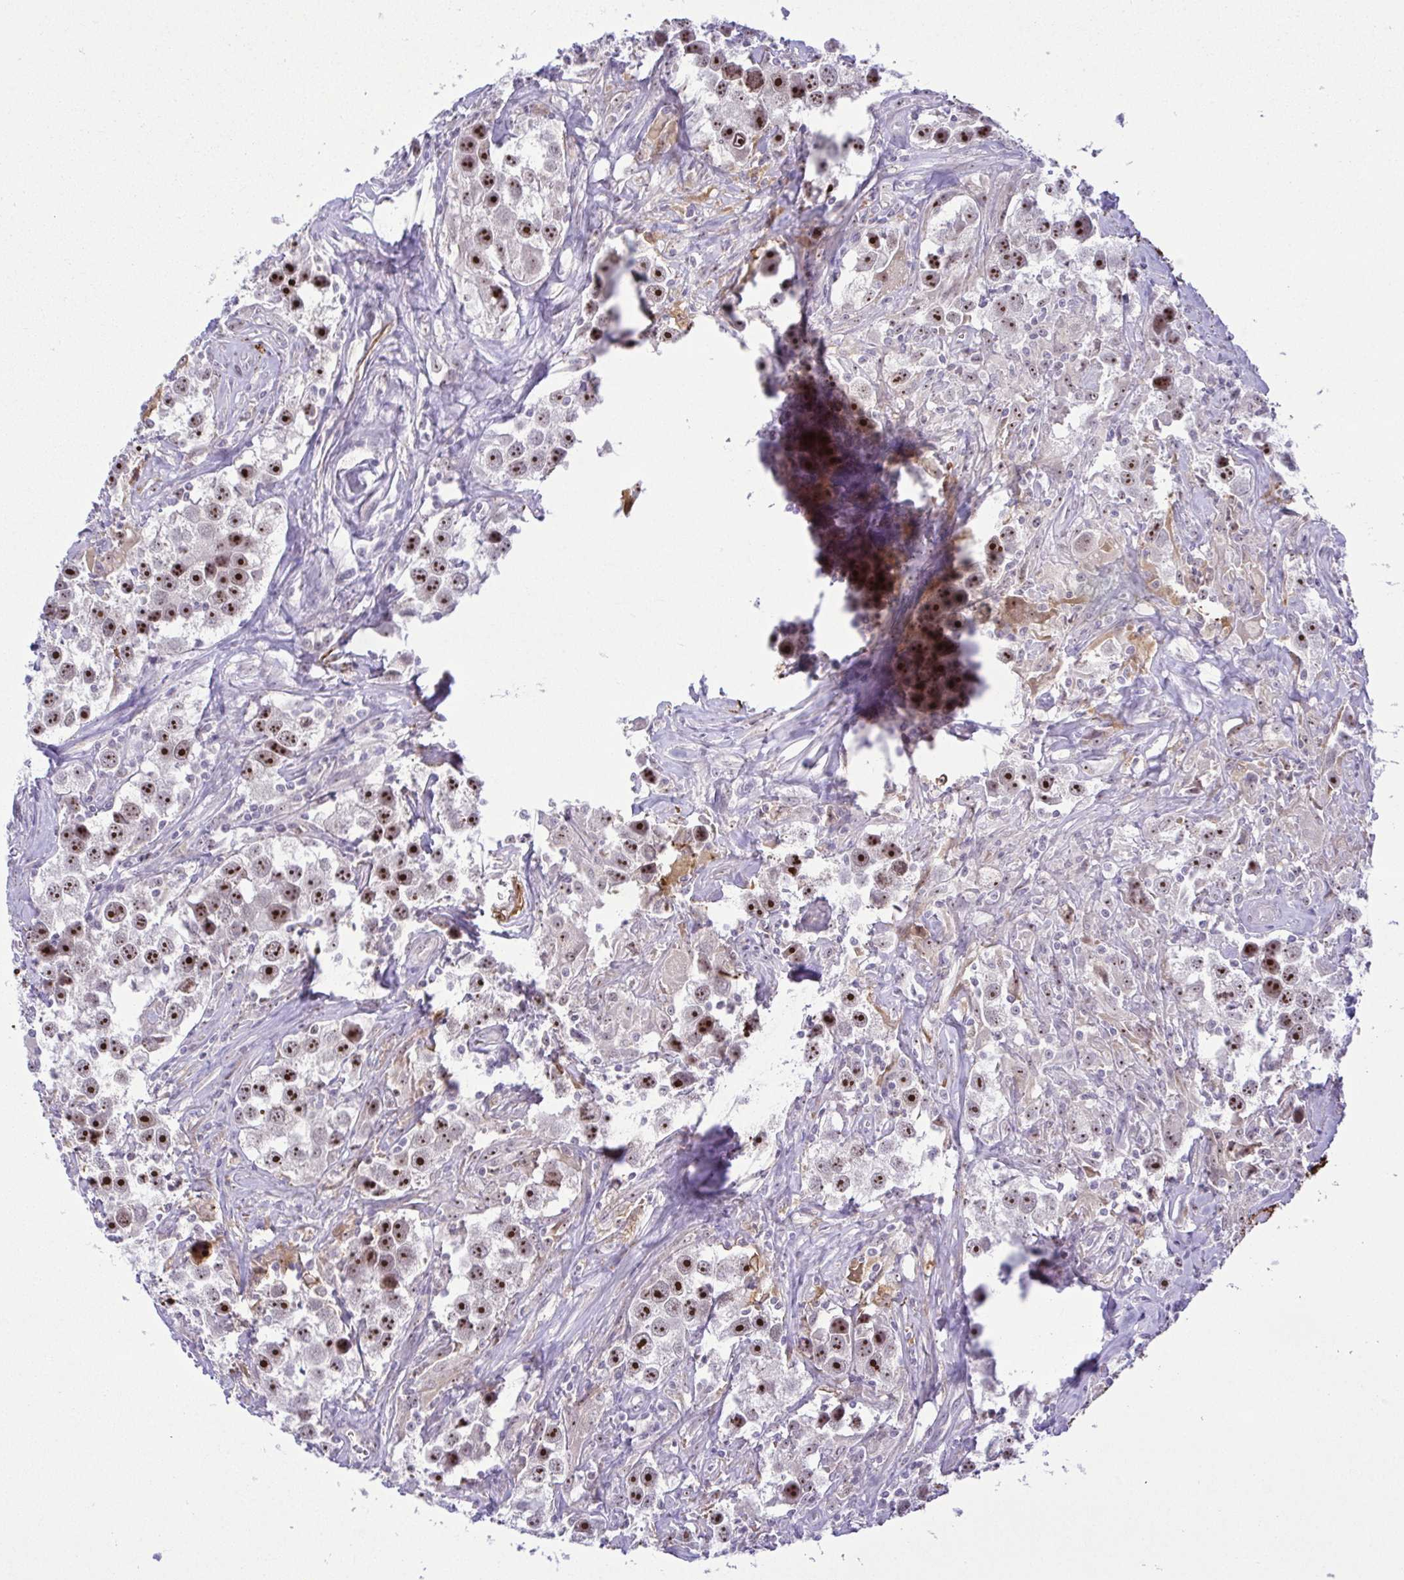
{"staining": {"intensity": "strong", "quantity": ">75%", "location": "nuclear"}, "tissue": "testis cancer", "cell_type": "Tumor cells", "image_type": "cancer", "snomed": [{"axis": "morphology", "description": "Seminoma, NOS"}, {"axis": "topography", "description": "Testis"}], "caption": "High-power microscopy captured an IHC photomicrograph of seminoma (testis), revealing strong nuclear positivity in approximately >75% of tumor cells. The staining was performed using DAB, with brown indicating positive protein expression. Nuclei are stained blue with hematoxylin.", "gene": "RSL24D1", "patient": {"sex": "male", "age": 49}}